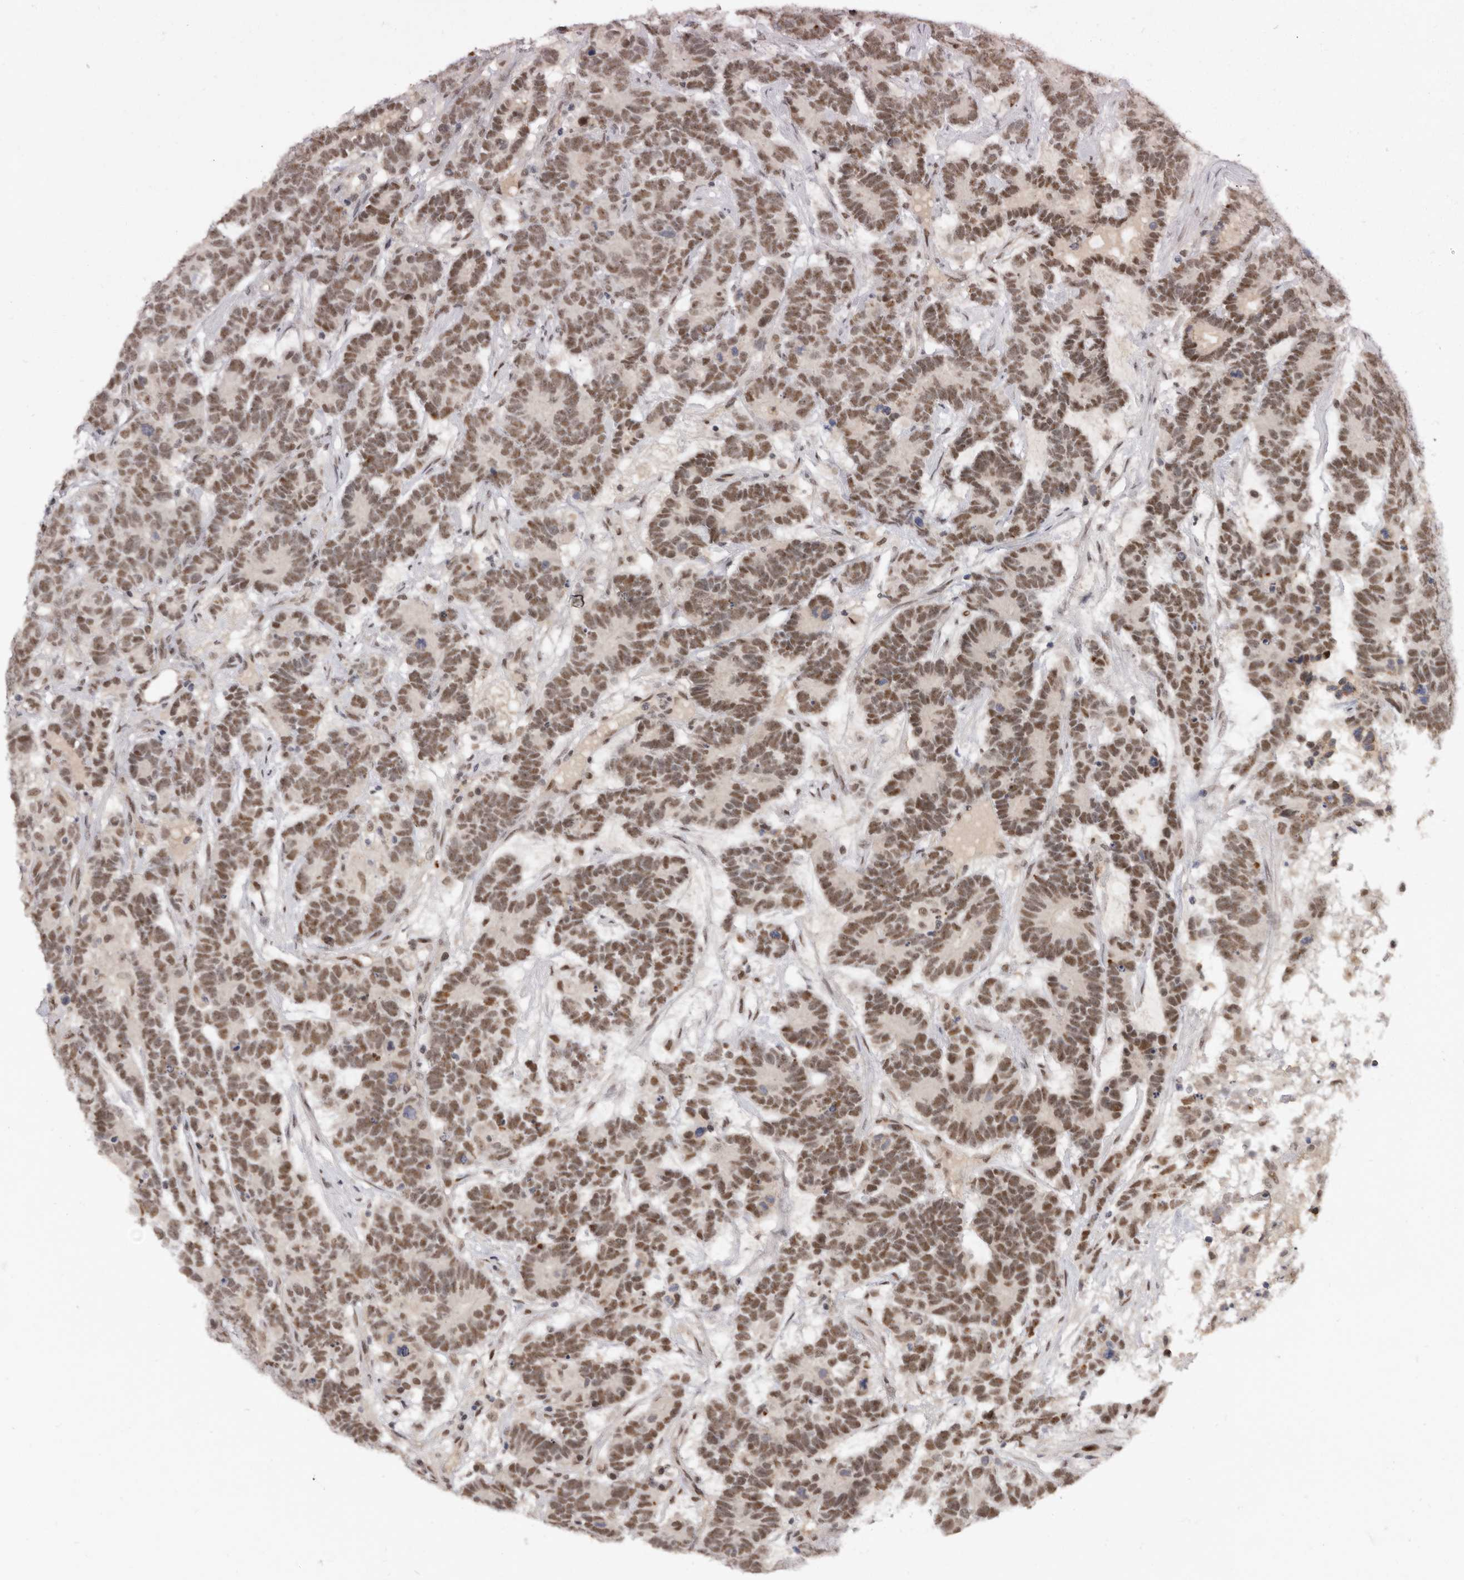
{"staining": {"intensity": "moderate", "quantity": ">75%", "location": "nuclear"}, "tissue": "testis cancer", "cell_type": "Tumor cells", "image_type": "cancer", "snomed": [{"axis": "morphology", "description": "Carcinoma, Embryonal, NOS"}, {"axis": "topography", "description": "Testis"}], "caption": "Testis cancer (embryonal carcinoma) stained with immunohistochemistry demonstrates moderate nuclear positivity in about >75% of tumor cells. (DAB IHC with brightfield microscopy, high magnification).", "gene": "BRCA2", "patient": {"sex": "male", "age": 26}}